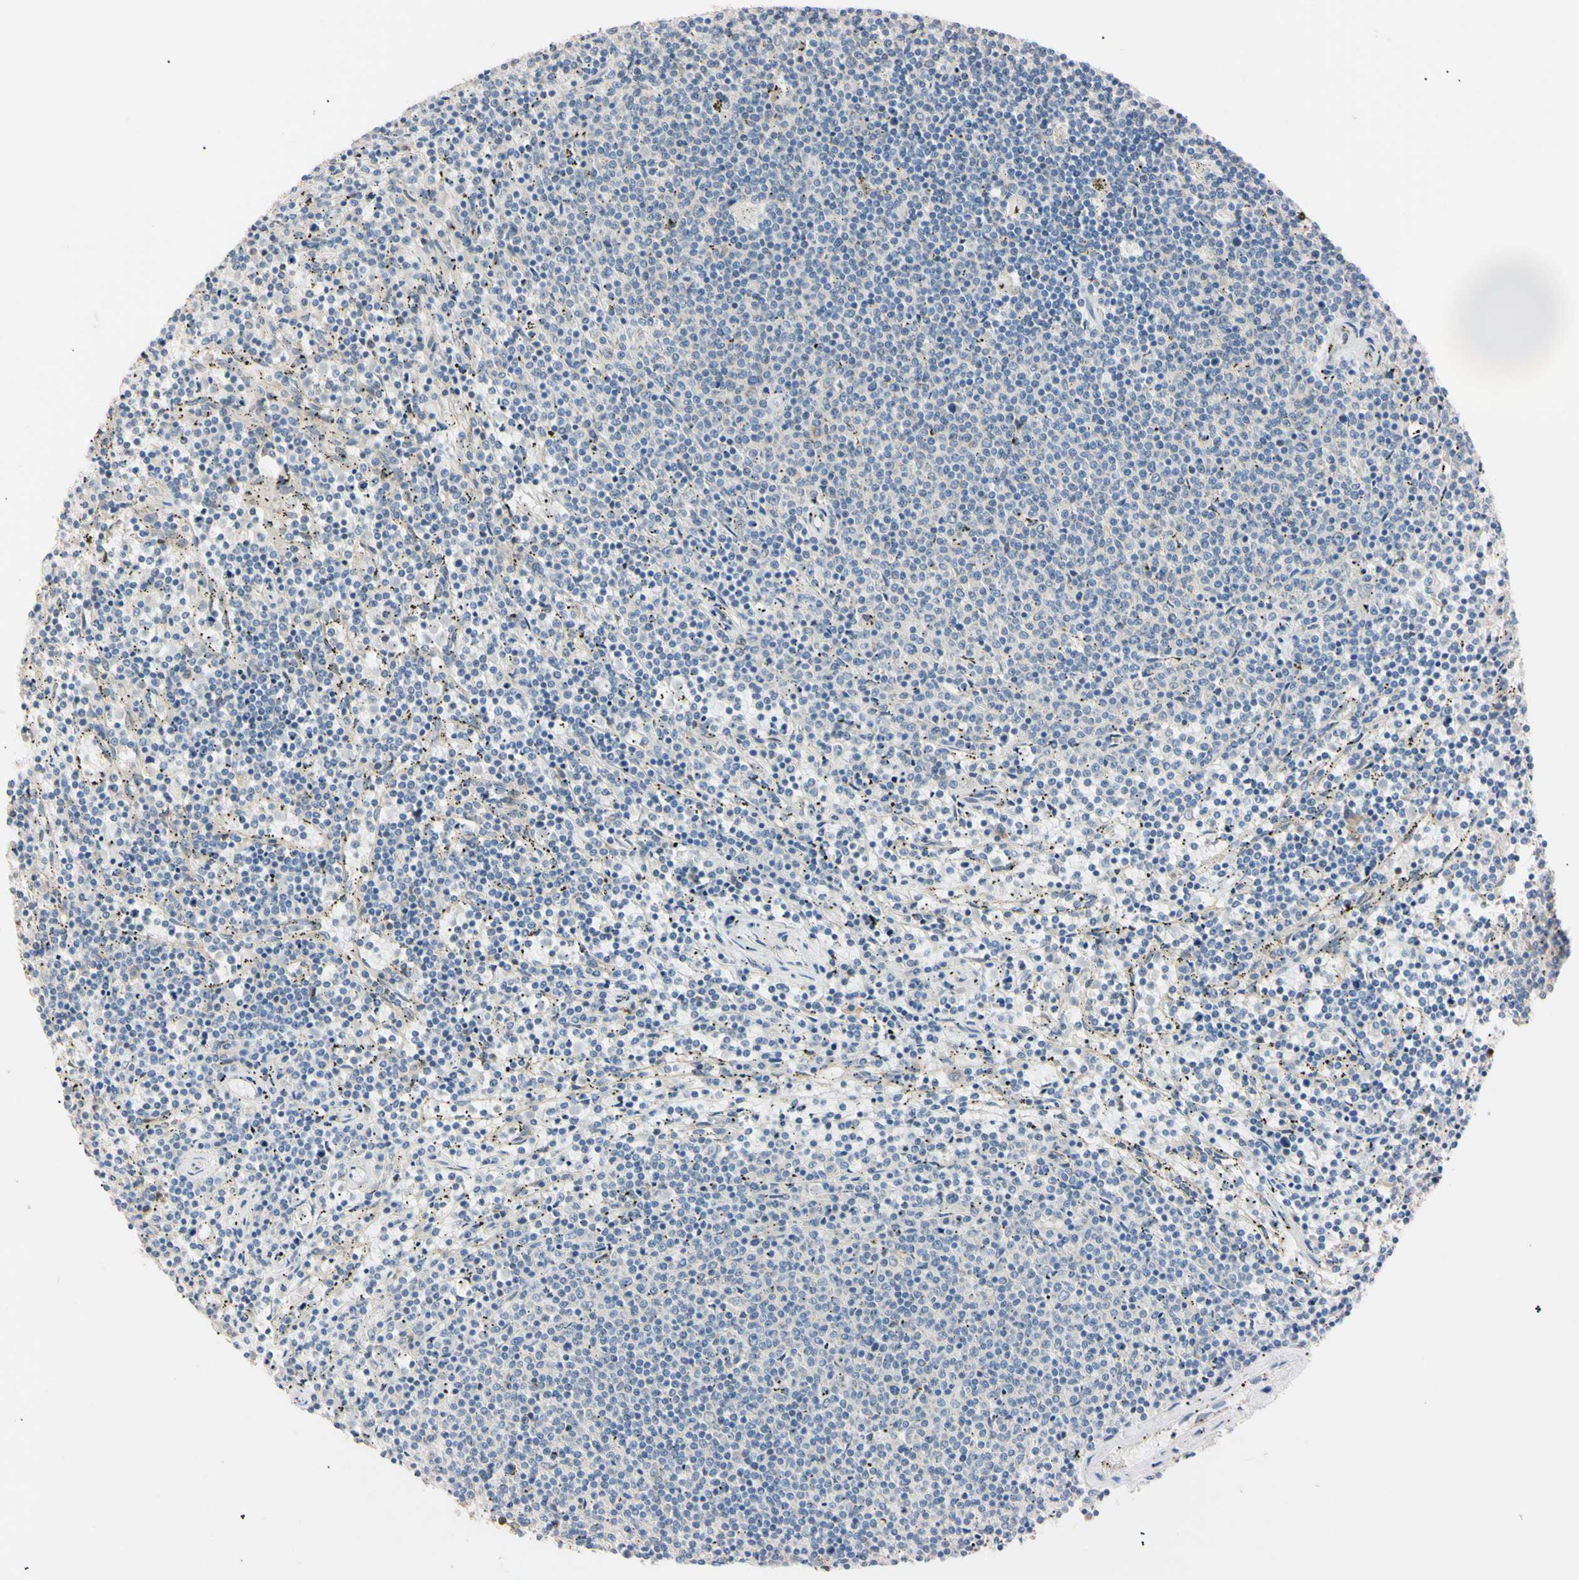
{"staining": {"intensity": "negative", "quantity": "none", "location": "none"}, "tissue": "lymphoma", "cell_type": "Tumor cells", "image_type": "cancer", "snomed": [{"axis": "morphology", "description": "Malignant lymphoma, non-Hodgkin's type, Low grade"}, {"axis": "topography", "description": "Spleen"}], "caption": "DAB (3,3'-diaminobenzidine) immunohistochemical staining of malignant lymphoma, non-Hodgkin's type (low-grade) exhibits no significant staining in tumor cells. (Stains: DAB immunohistochemistry with hematoxylin counter stain, Microscopy: brightfield microscopy at high magnification).", "gene": "IER3IP1", "patient": {"sex": "female", "age": 50}}